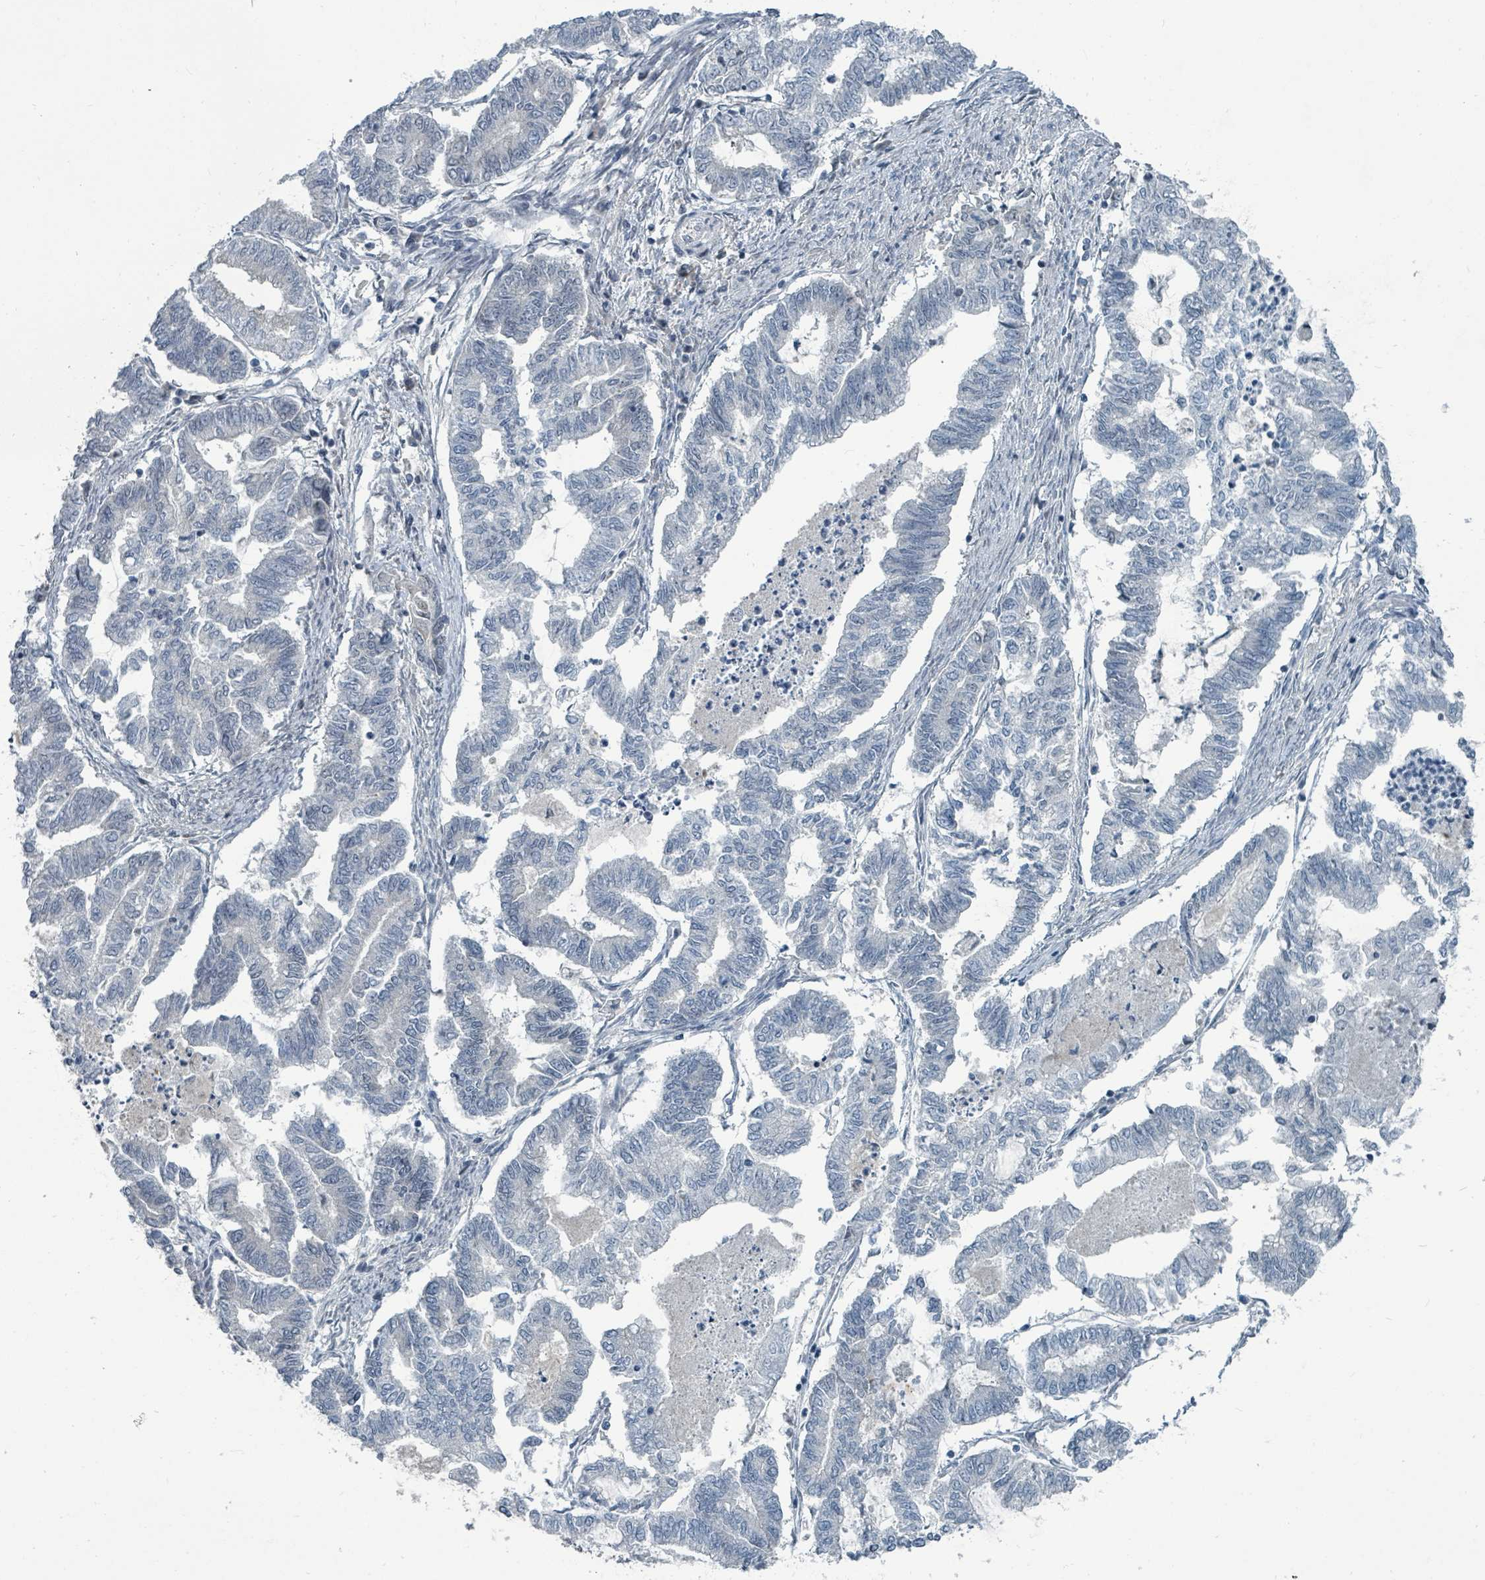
{"staining": {"intensity": "negative", "quantity": "none", "location": "none"}, "tissue": "endometrial cancer", "cell_type": "Tumor cells", "image_type": "cancer", "snomed": [{"axis": "morphology", "description": "Adenocarcinoma, NOS"}, {"axis": "topography", "description": "Endometrium"}], "caption": "IHC histopathology image of neoplastic tissue: adenocarcinoma (endometrial) stained with DAB (3,3'-diaminobenzidine) demonstrates no significant protein staining in tumor cells.", "gene": "UCK1", "patient": {"sex": "female", "age": 79}}